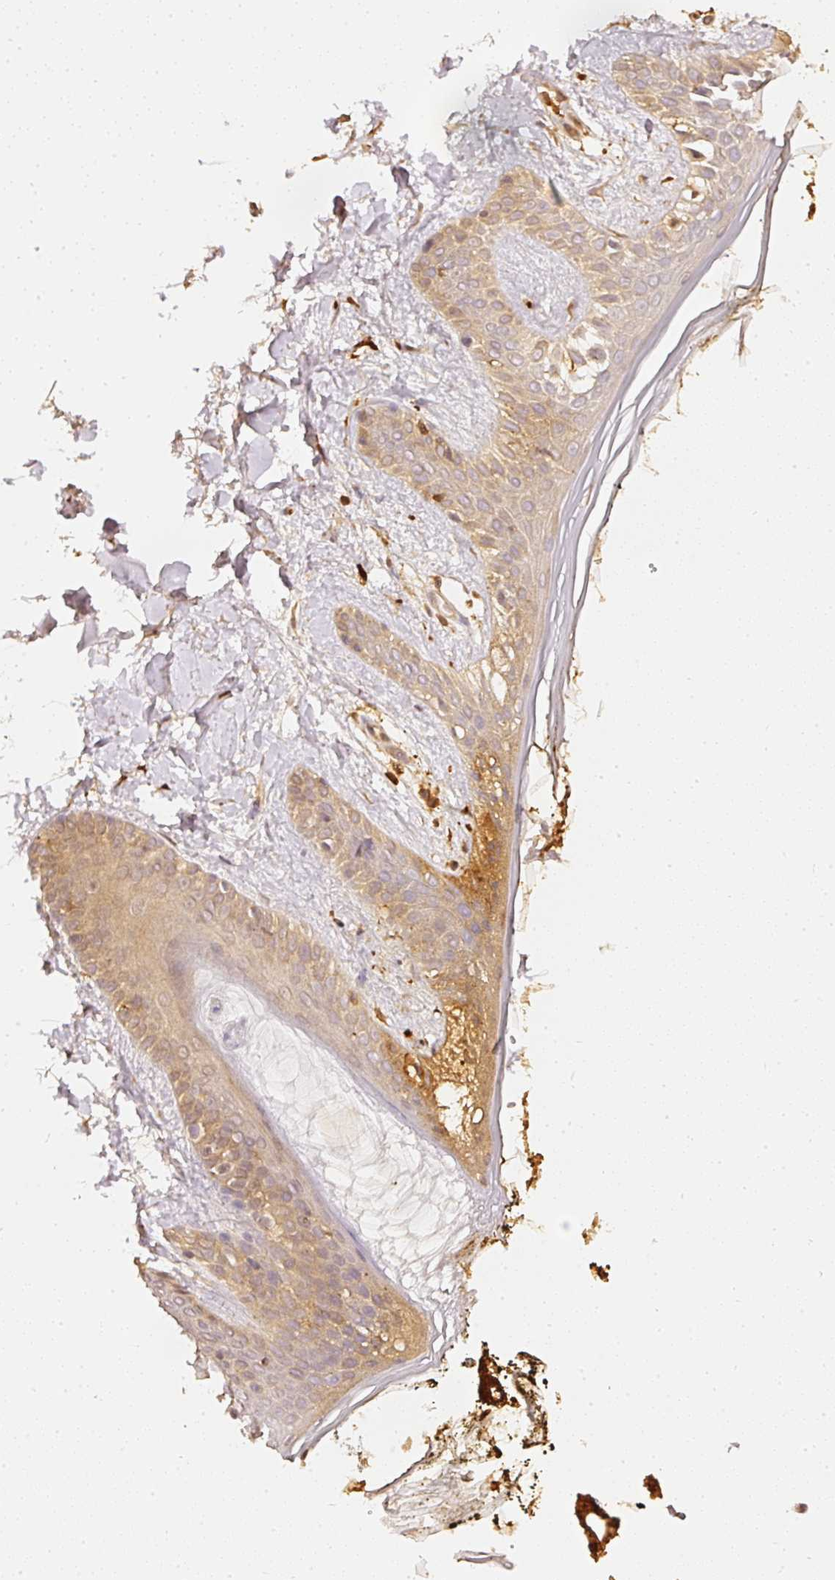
{"staining": {"intensity": "strong", "quantity": ">75%", "location": "cytoplasmic/membranous,nuclear"}, "tissue": "skin", "cell_type": "Fibroblasts", "image_type": "normal", "snomed": [{"axis": "morphology", "description": "Normal tissue, NOS"}, {"axis": "topography", "description": "Skin"}], "caption": "Fibroblasts demonstrate strong cytoplasmic/membranous,nuclear staining in approximately >75% of cells in unremarkable skin.", "gene": "PFN1", "patient": {"sex": "female", "age": 34}}